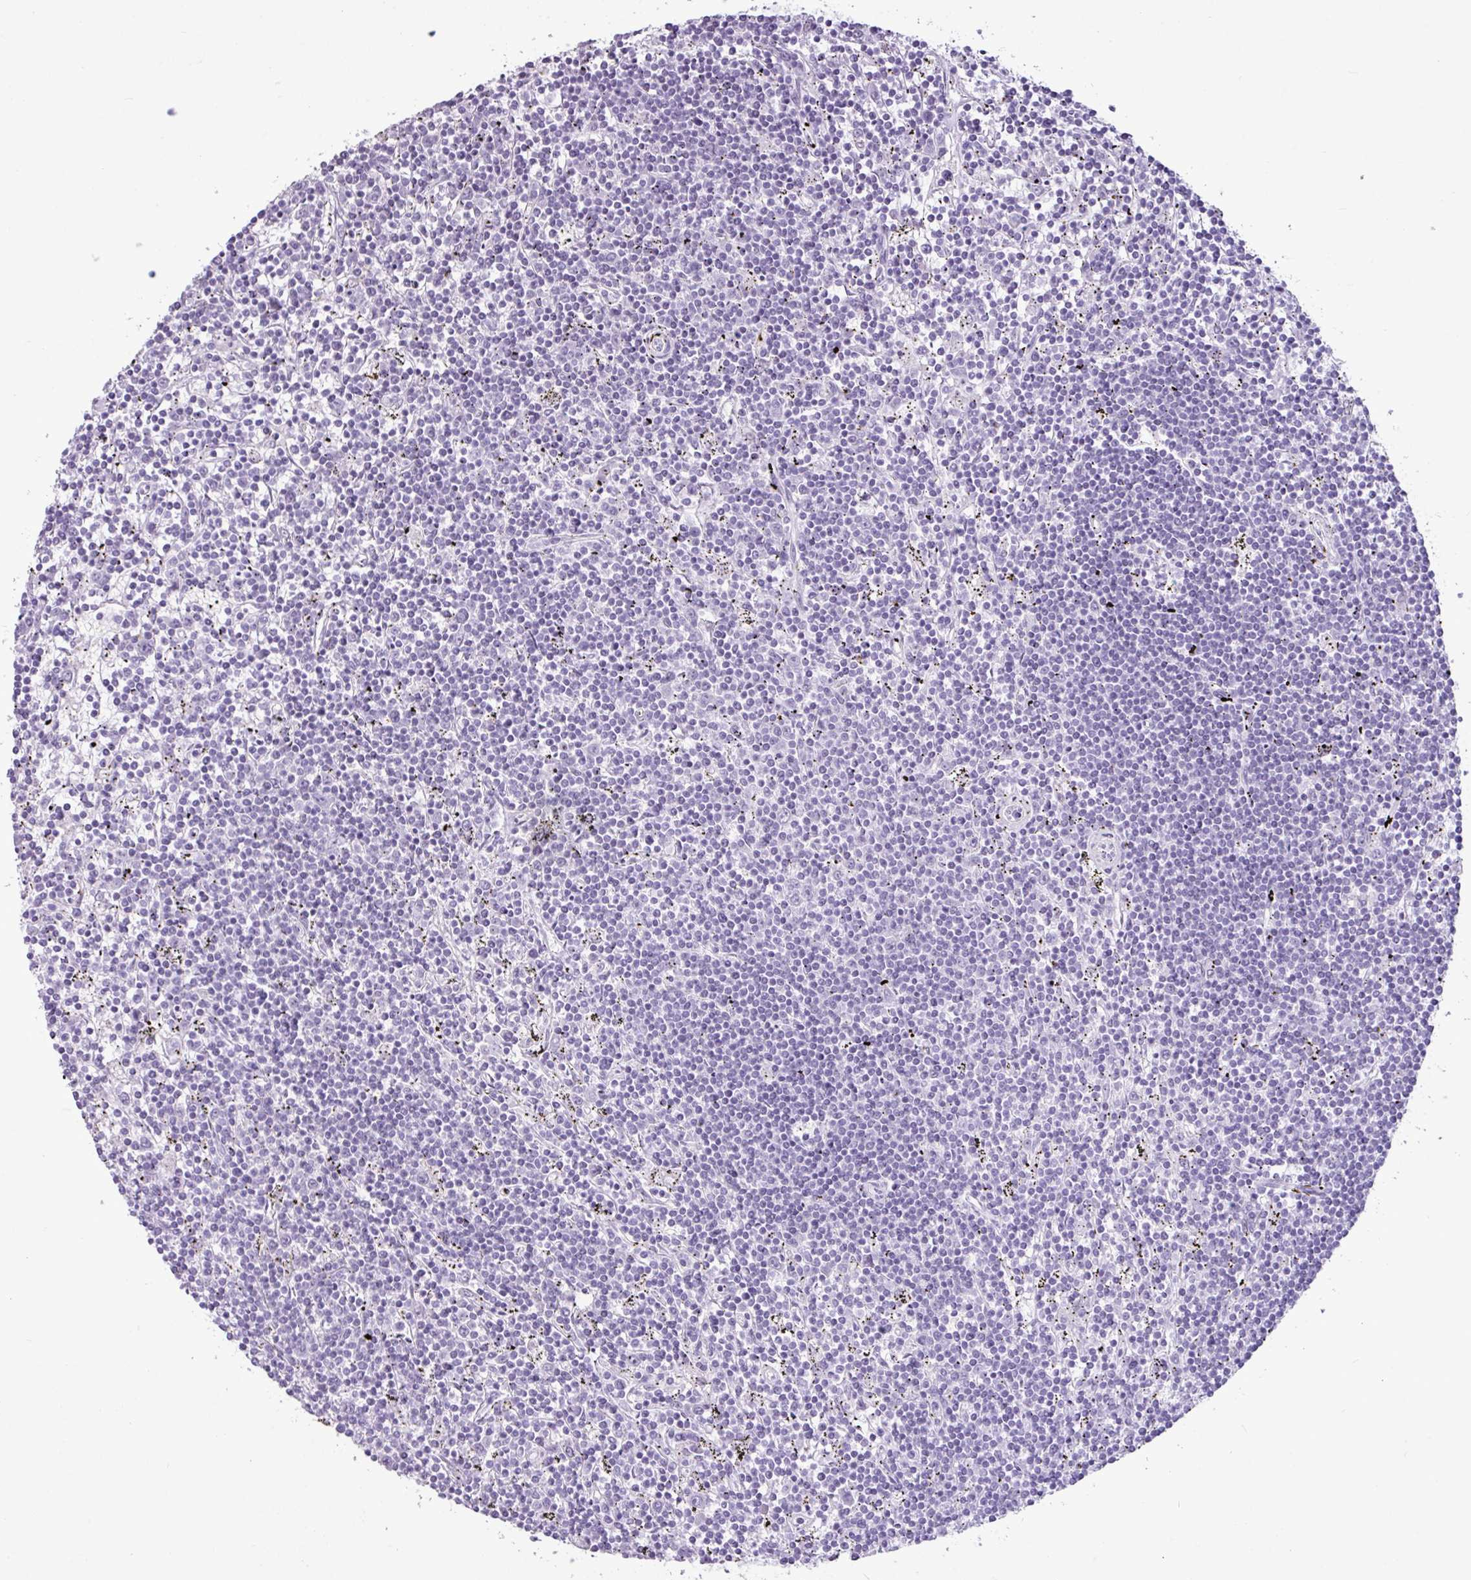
{"staining": {"intensity": "negative", "quantity": "none", "location": "none"}, "tissue": "lymphoma", "cell_type": "Tumor cells", "image_type": "cancer", "snomed": [{"axis": "morphology", "description": "Malignant lymphoma, non-Hodgkin's type, Low grade"}, {"axis": "topography", "description": "Spleen"}], "caption": "Tumor cells are negative for brown protein staining in lymphoma.", "gene": "AMY2A", "patient": {"sex": "male", "age": 76}}